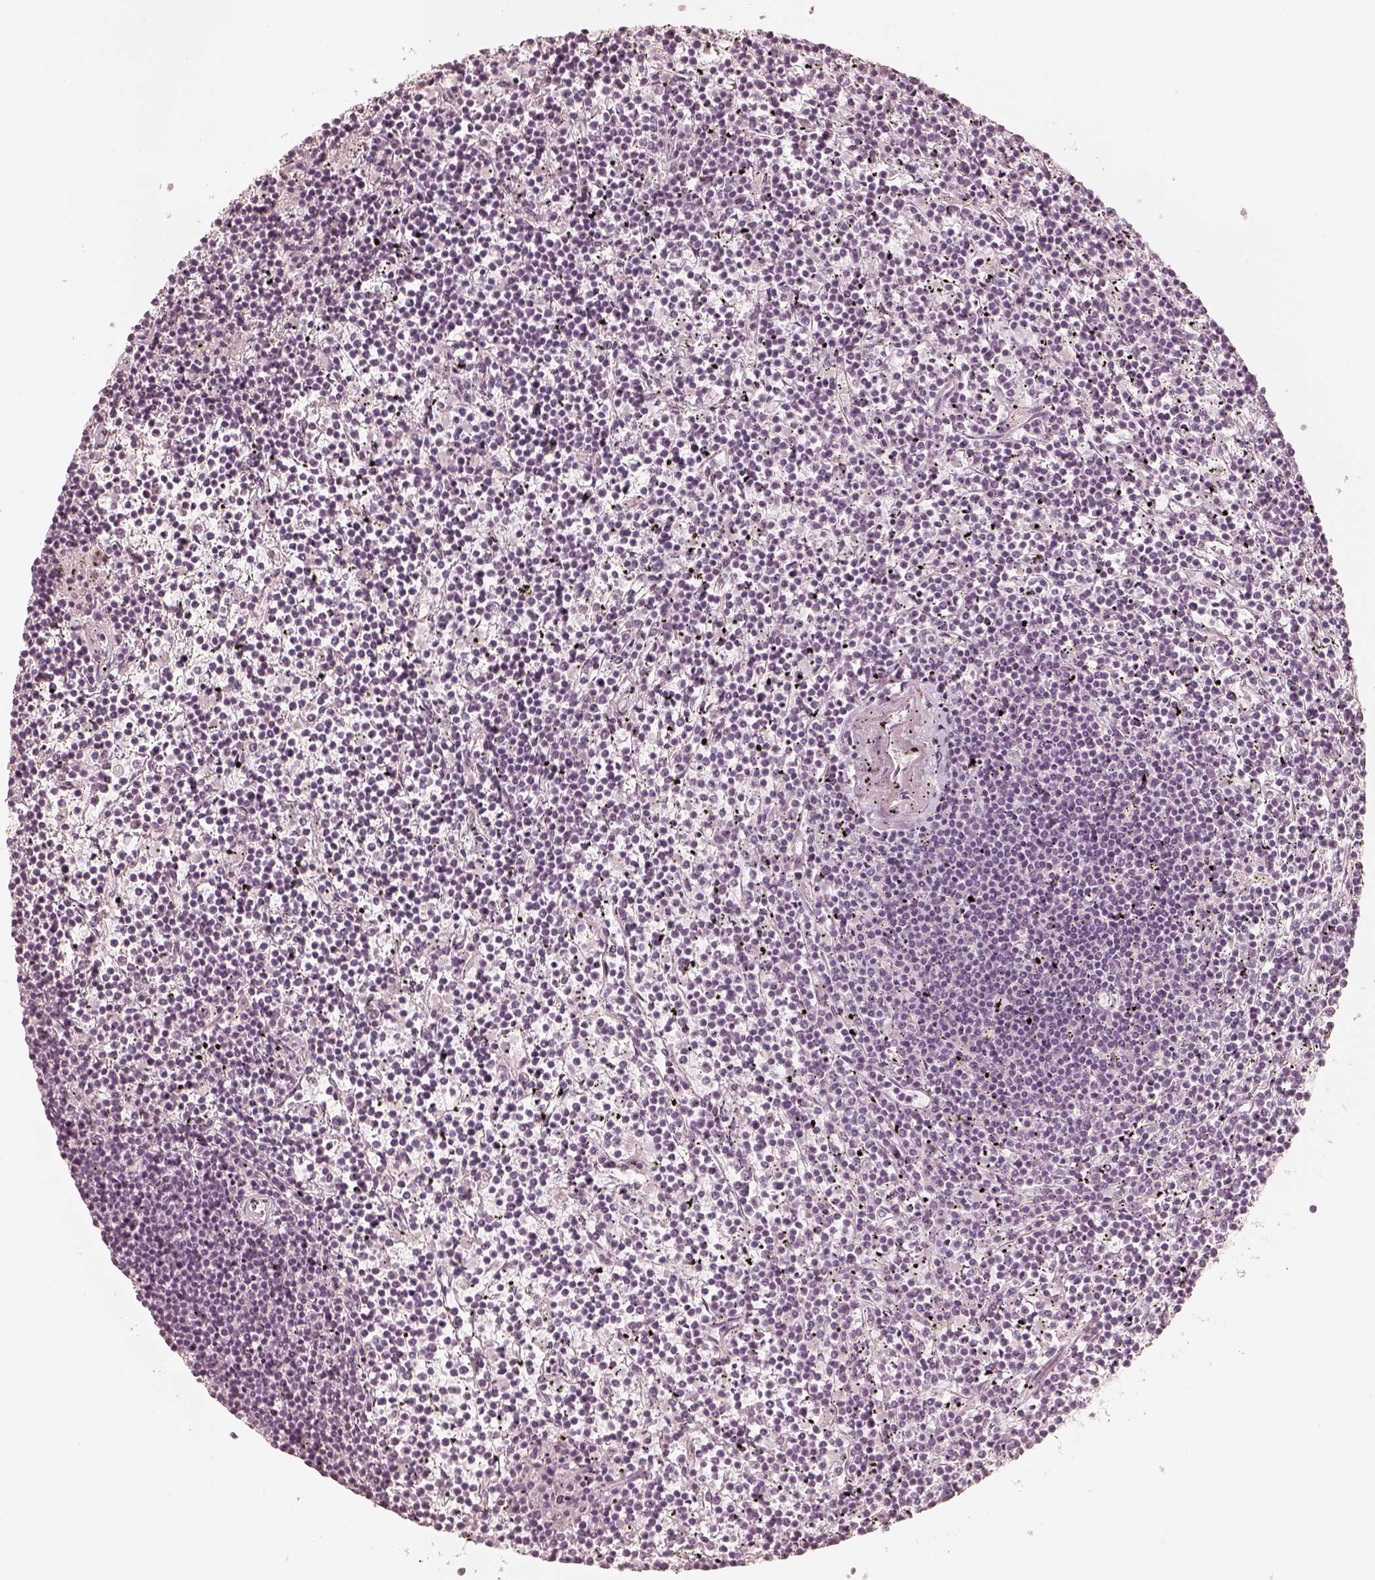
{"staining": {"intensity": "negative", "quantity": "none", "location": "none"}, "tissue": "lymphoma", "cell_type": "Tumor cells", "image_type": "cancer", "snomed": [{"axis": "morphology", "description": "Malignant lymphoma, non-Hodgkin's type, Low grade"}, {"axis": "topography", "description": "Spleen"}], "caption": "This is a photomicrograph of IHC staining of lymphoma, which shows no staining in tumor cells.", "gene": "KRT82", "patient": {"sex": "female", "age": 19}}